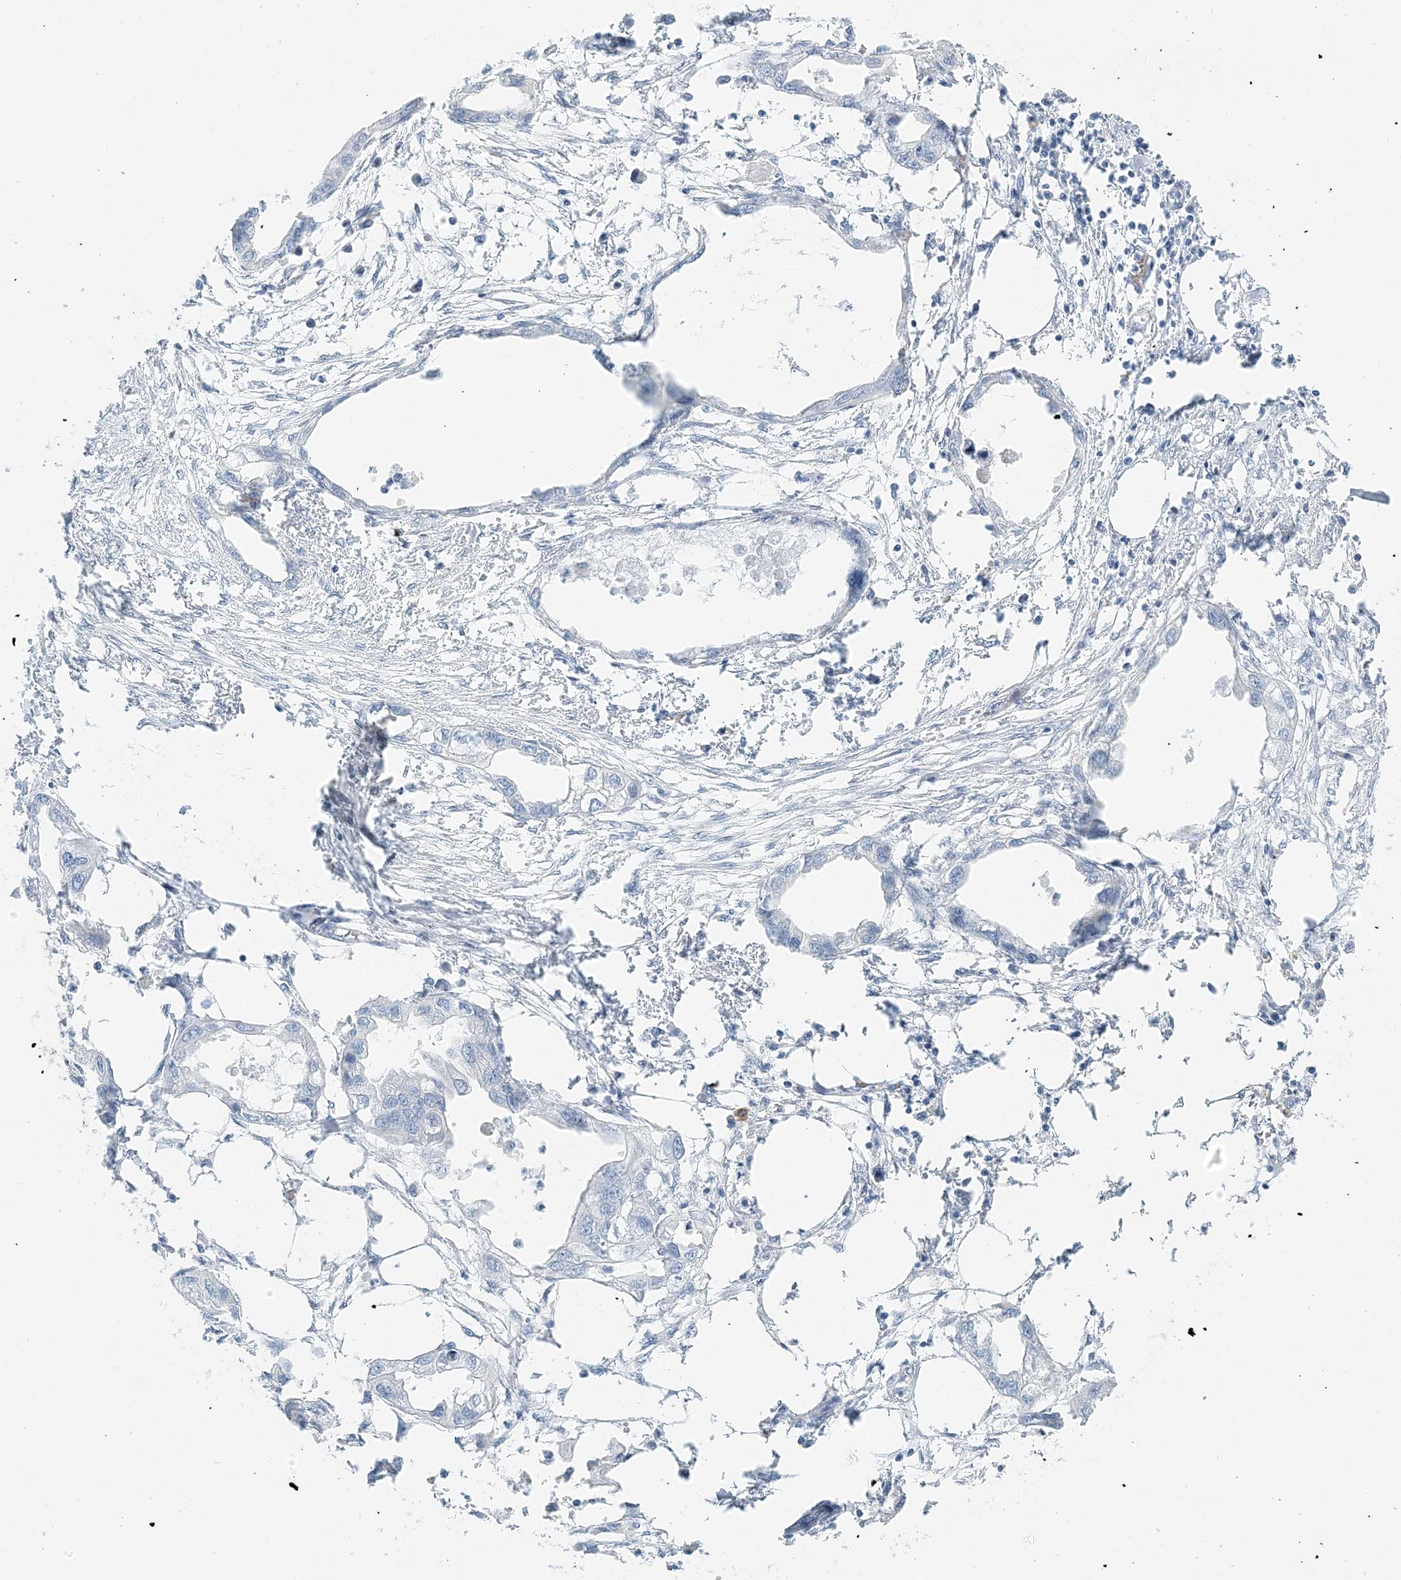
{"staining": {"intensity": "negative", "quantity": "none", "location": "none"}, "tissue": "endometrial cancer", "cell_type": "Tumor cells", "image_type": "cancer", "snomed": [{"axis": "morphology", "description": "Adenocarcinoma, NOS"}, {"axis": "morphology", "description": "Adenocarcinoma, metastatic, NOS"}, {"axis": "topography", "description": "Adipose tissue"}, {"axis": "topography", "description": "Endometrium"}], "caption": "IHC image of neoplastic tissue: adenocarcinoma (endometrial) stained with DAB shows no significant protein expression in tumor cells.", "gene": "VILL", "patient": {"sex": "female", "age": 67}}